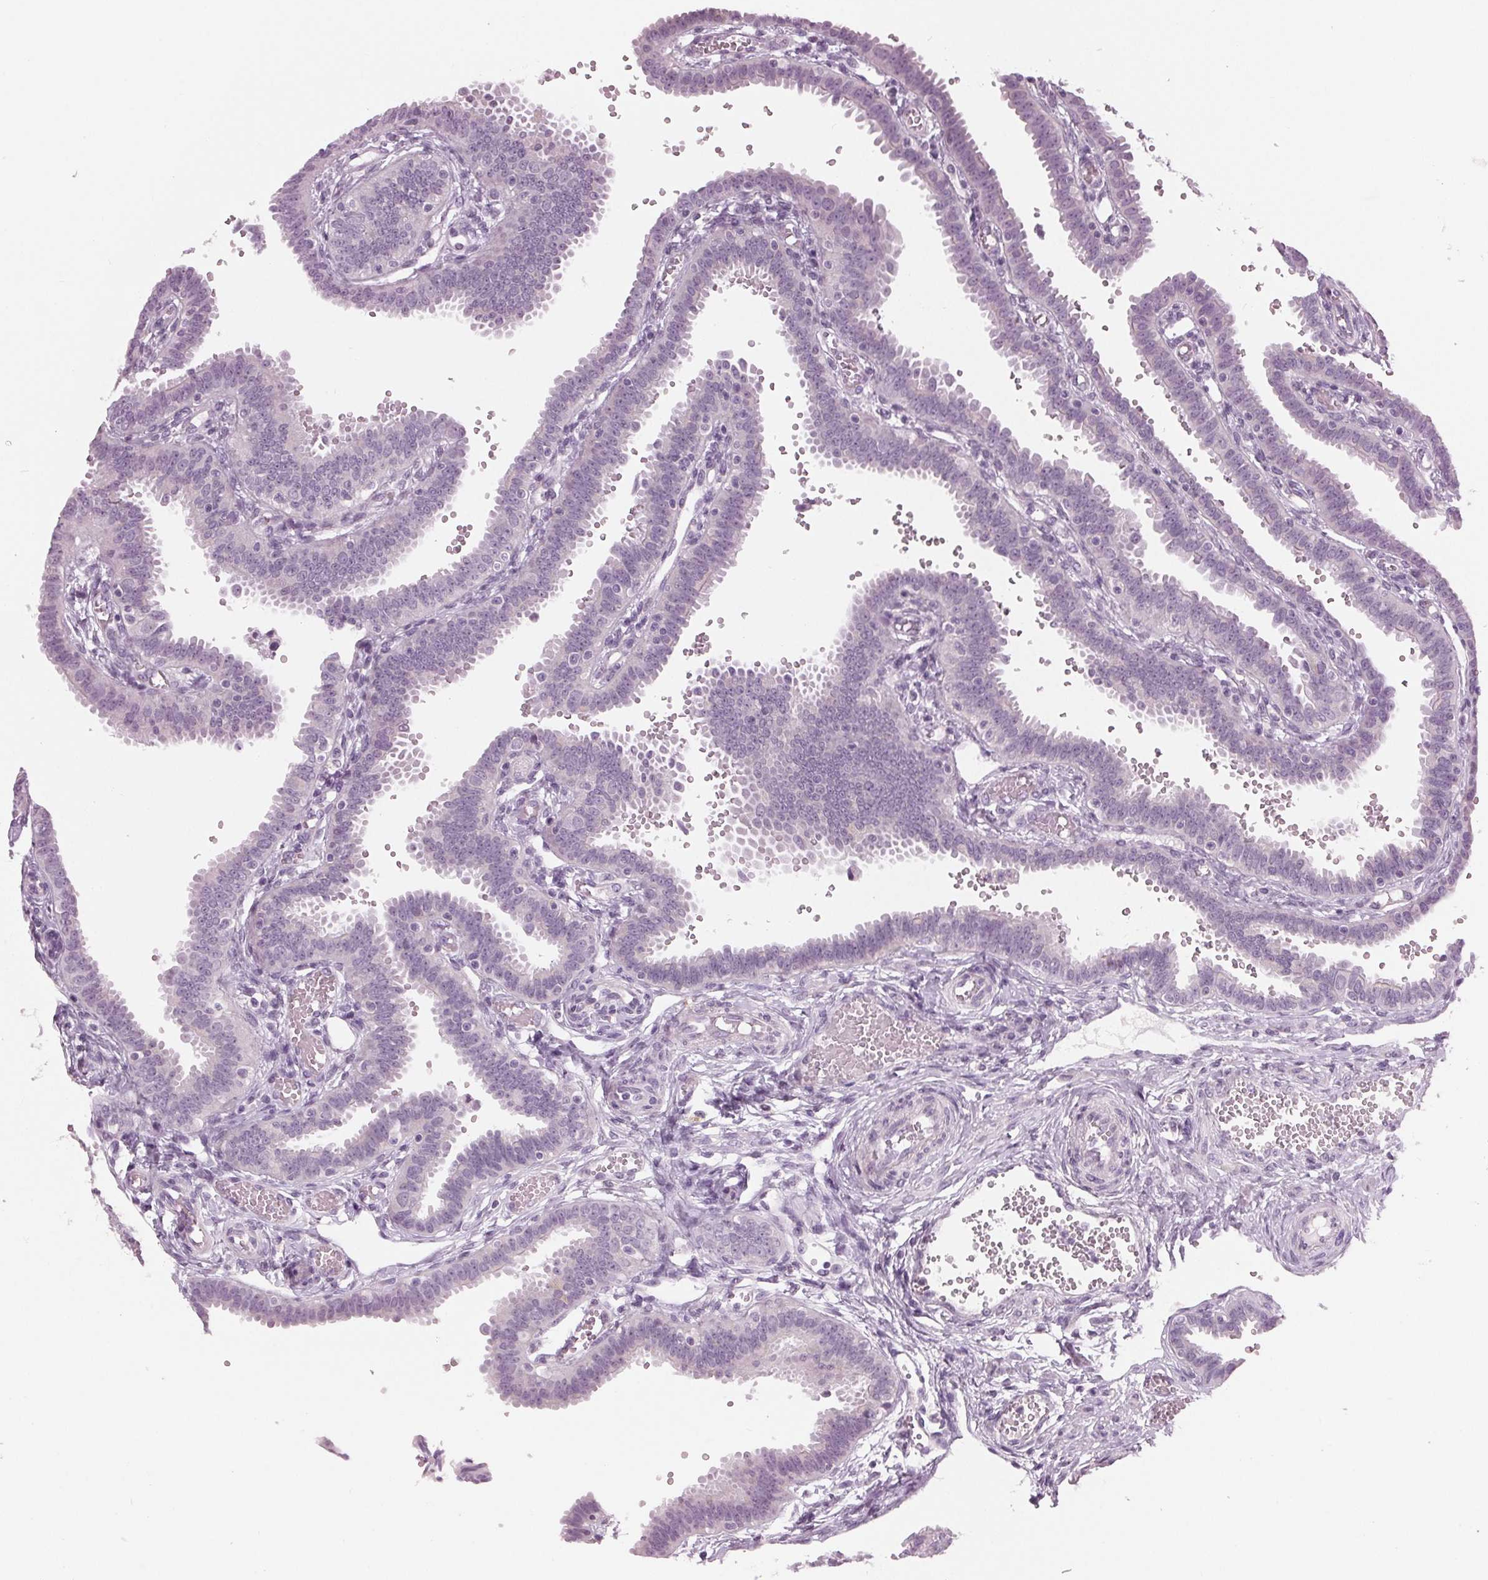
{"staining": {"intensity": "negative", "quantity": "none", "location": "none"}, "tissue": "fallopian tube", "cell_type": "Glandular cells", "image_type": "normal", "snomed": [{"axis": "morphology", "description": "Normal tissue, NOS"}, {"axis": "topography", "description": "Fallopian tube"}], "caption": "Immunohistochemical staining of normal fallopian tube exhibits no significant staining in glandular cells.", "gene": "PRAP1", "patient": {"sex": "female", "age": 37}}